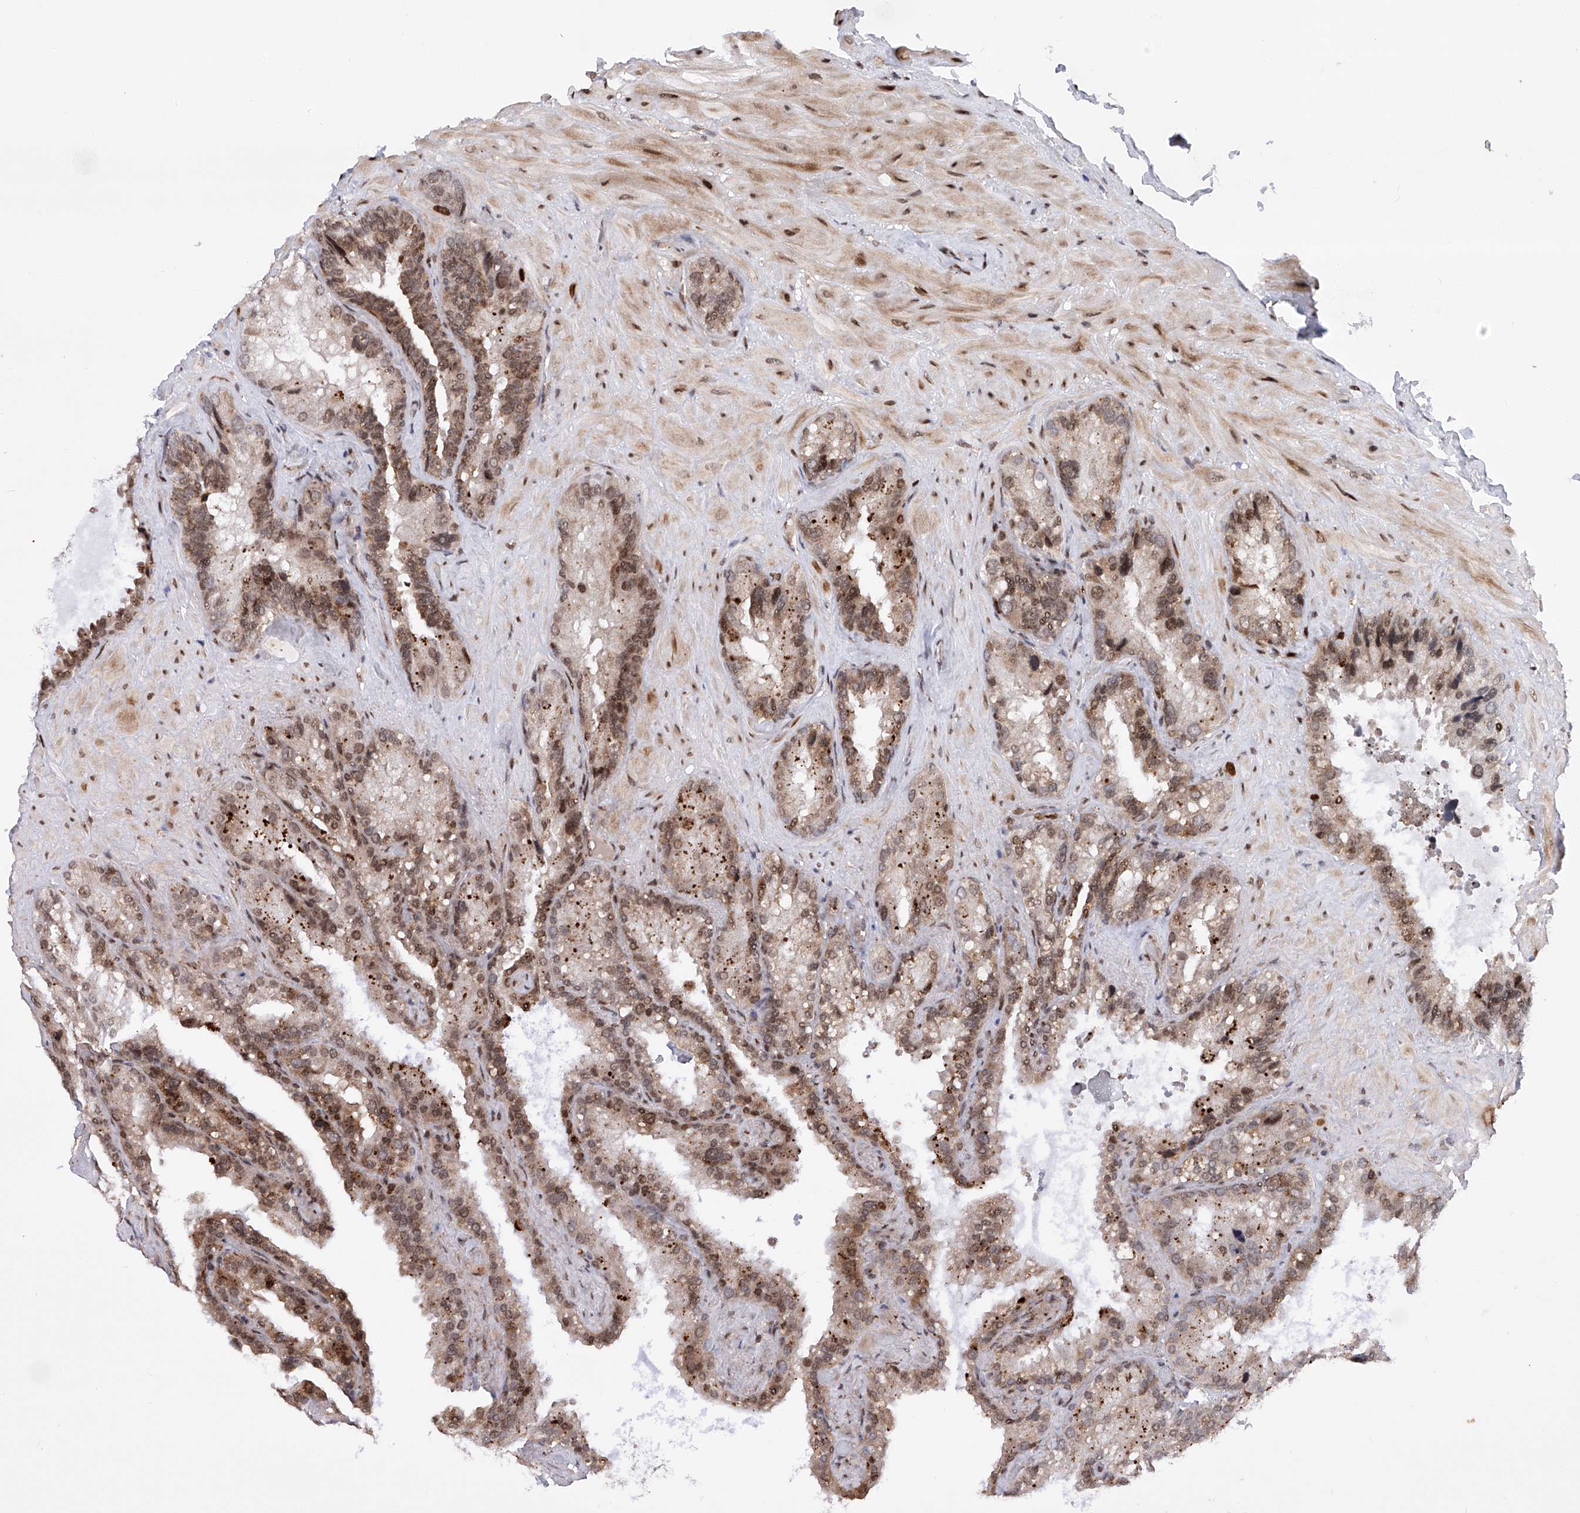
{"staining": {"intensity": "moderate", "quantity": ">75%", "location": "nuclear"}, "tissue": "seminal vesicle", "cell_type": "Glandular cells", "image_type": "normal", "snomed": [{"axis": "morphology", "description": "Normal tissue, NOS"}, {"axis": "topography", "description": "Prostate"}, {"axis": "topography", "description": "Seminal veicle"}], "caption": "A medium amount of moderate nuclear expression is identified in approximately >75% of glandular cells in unremarkable seminal vesicle.", "gene": "ZNF280D", "patient": {"sex": "male", "age": 68}}